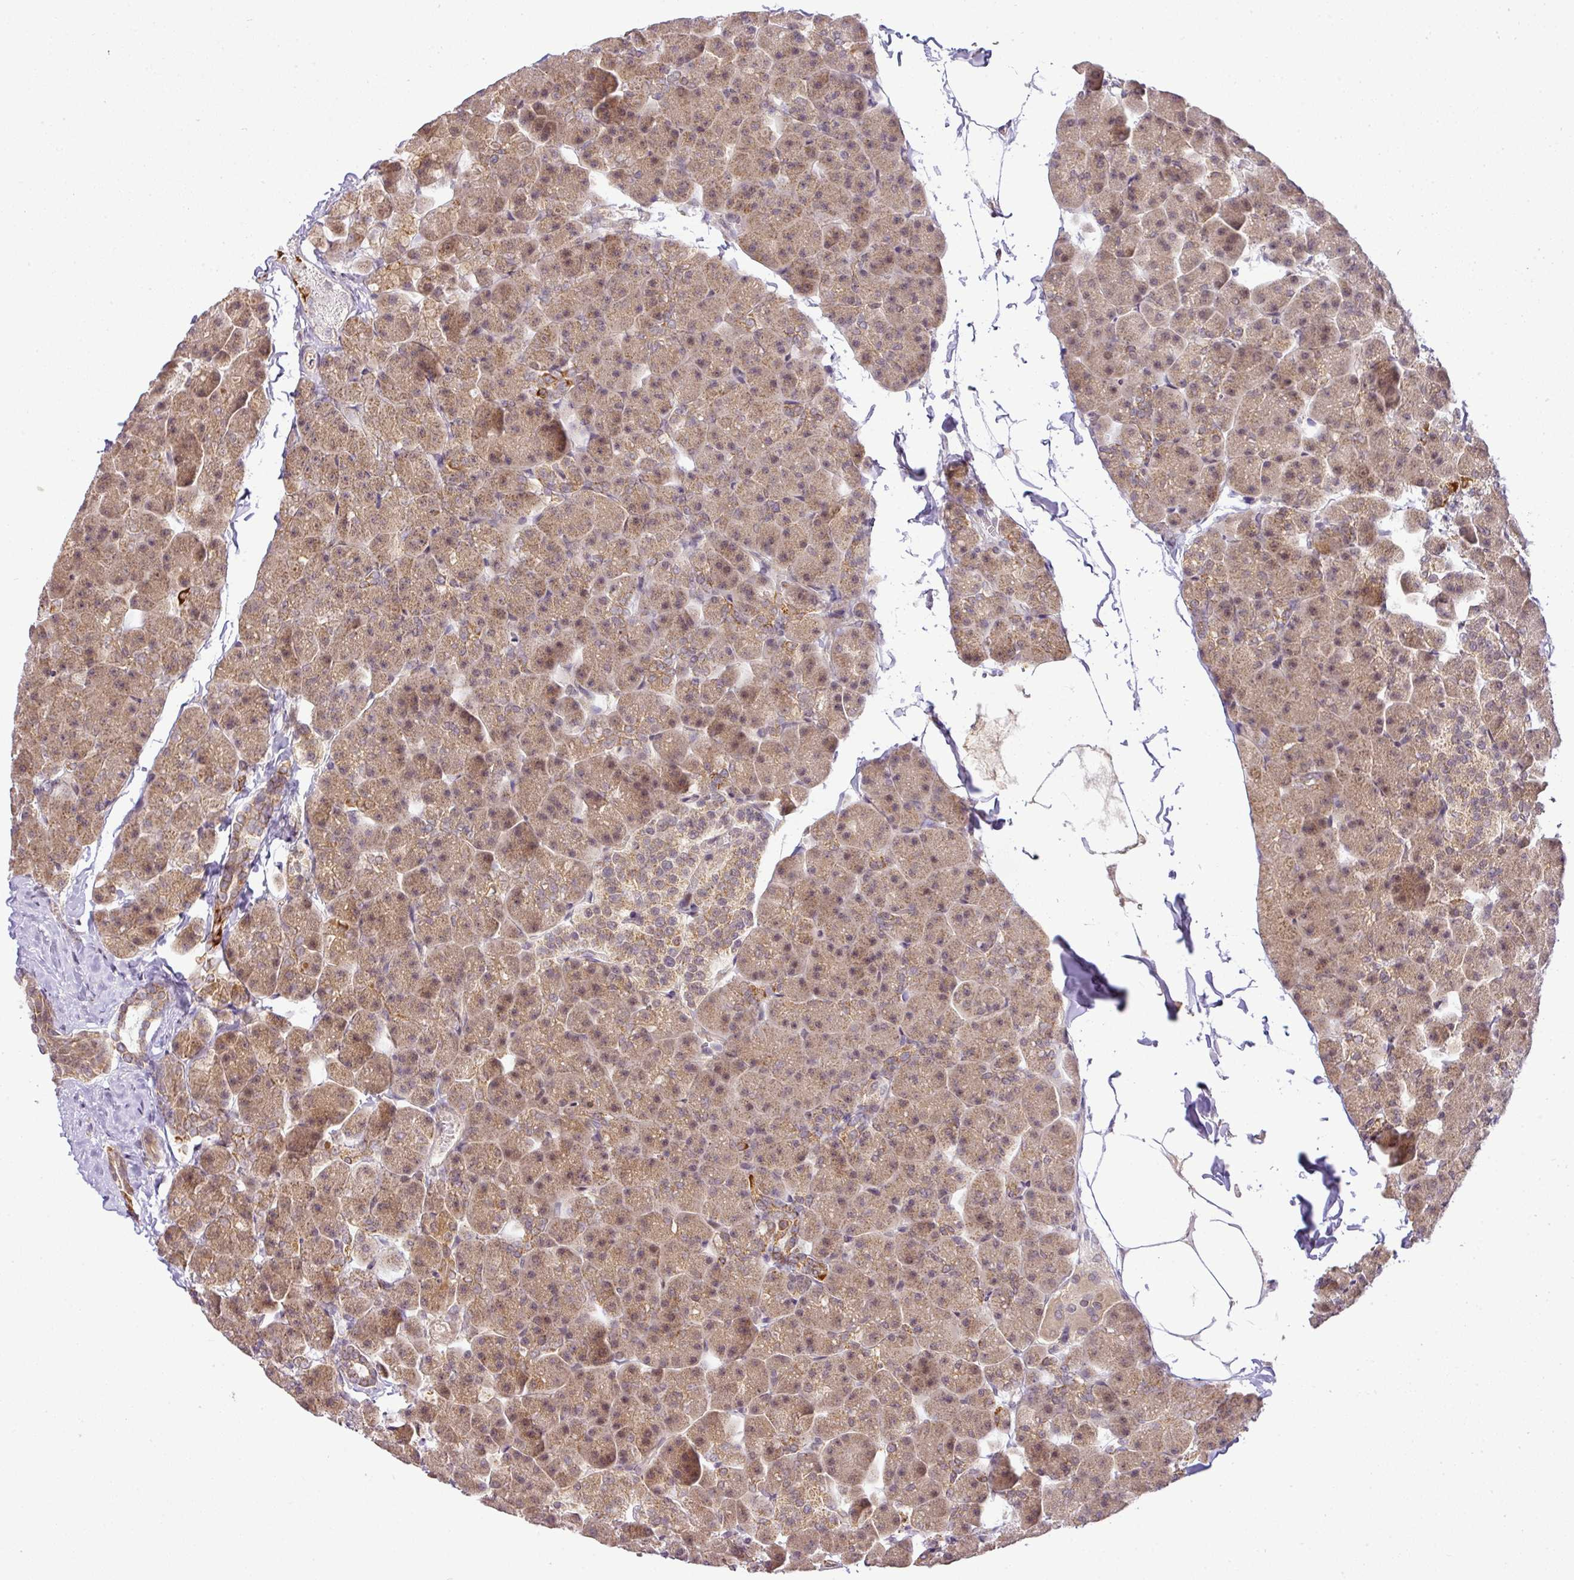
{"staining": {"intensity": "moderate", "quantity": ">75%", "location": "cytoplasmic/membranous,nuclear"}, "tissue": "pancreas", "cell_type": "Exocrine glandular cells", "image_type": "normal", "snomed": [{"axis": "morphology", "description": "Normal tissue, NOS"}, {"axis": "topography", "description": "Pancreas"}], "caption": "Immunohistochemistry of normal human pancreas displays medium levels of moderate cytoplasmic/membranous,nuclear expression in about >75% of exocrine glandular cells.", "gene": "C1orf226", "patient": {"sex": "male", "age": 35}}